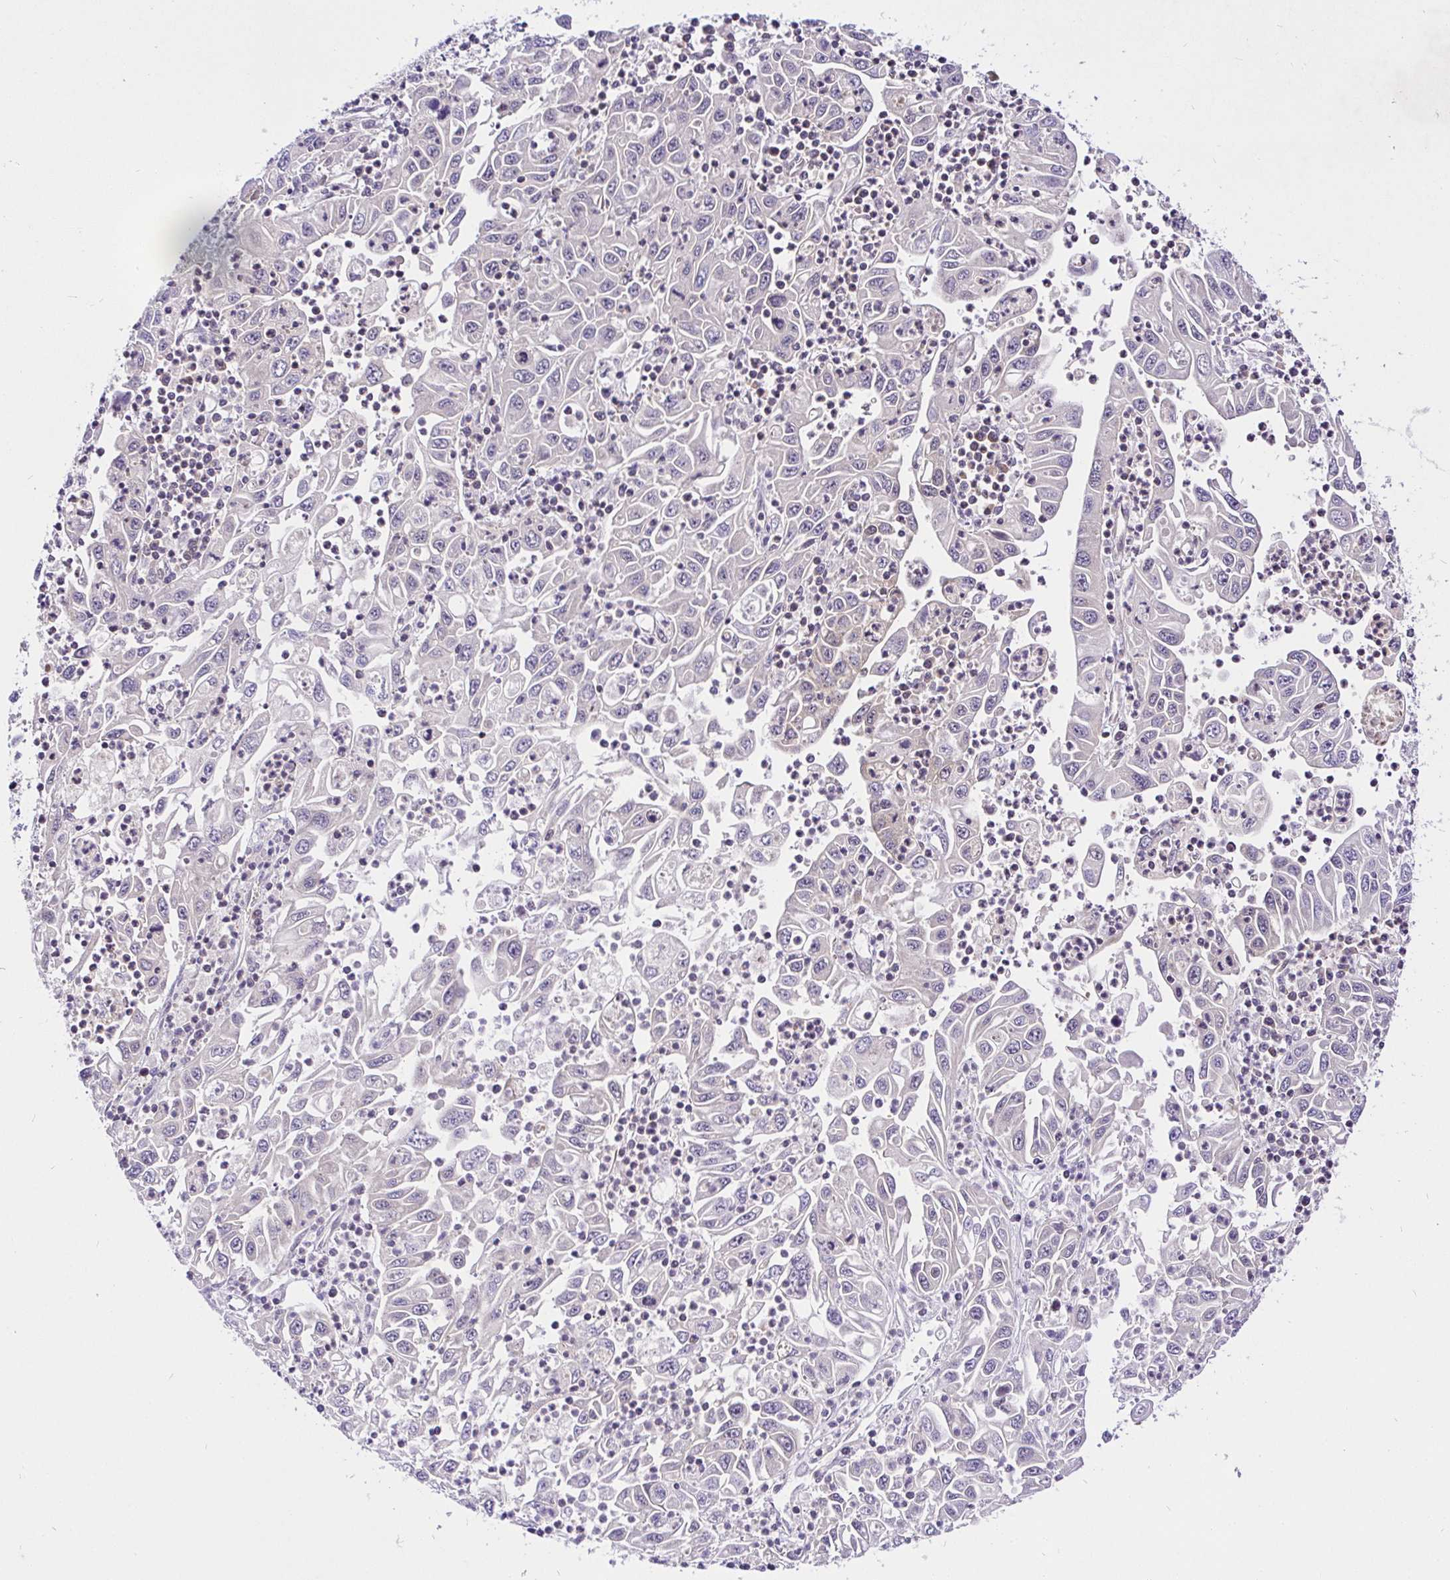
{"staining": {"intensity": "negative", "quantity": "none", "location": "none"}, "tissue": "endometrial cancer", "cell_type": "Tumor cells", "image_type": "cancer", "snomed": [{"axis": "morphology", "description": "Adenocarcinoma, NOS"}, {"axis": "topography", "description": "Uterus"}], "caption": "Tumor cells are negative for brown protein staining in endometrial adenocarcinoma.", "gene": "UBE2M", "patient": {"sex": "female", "age": 62}}